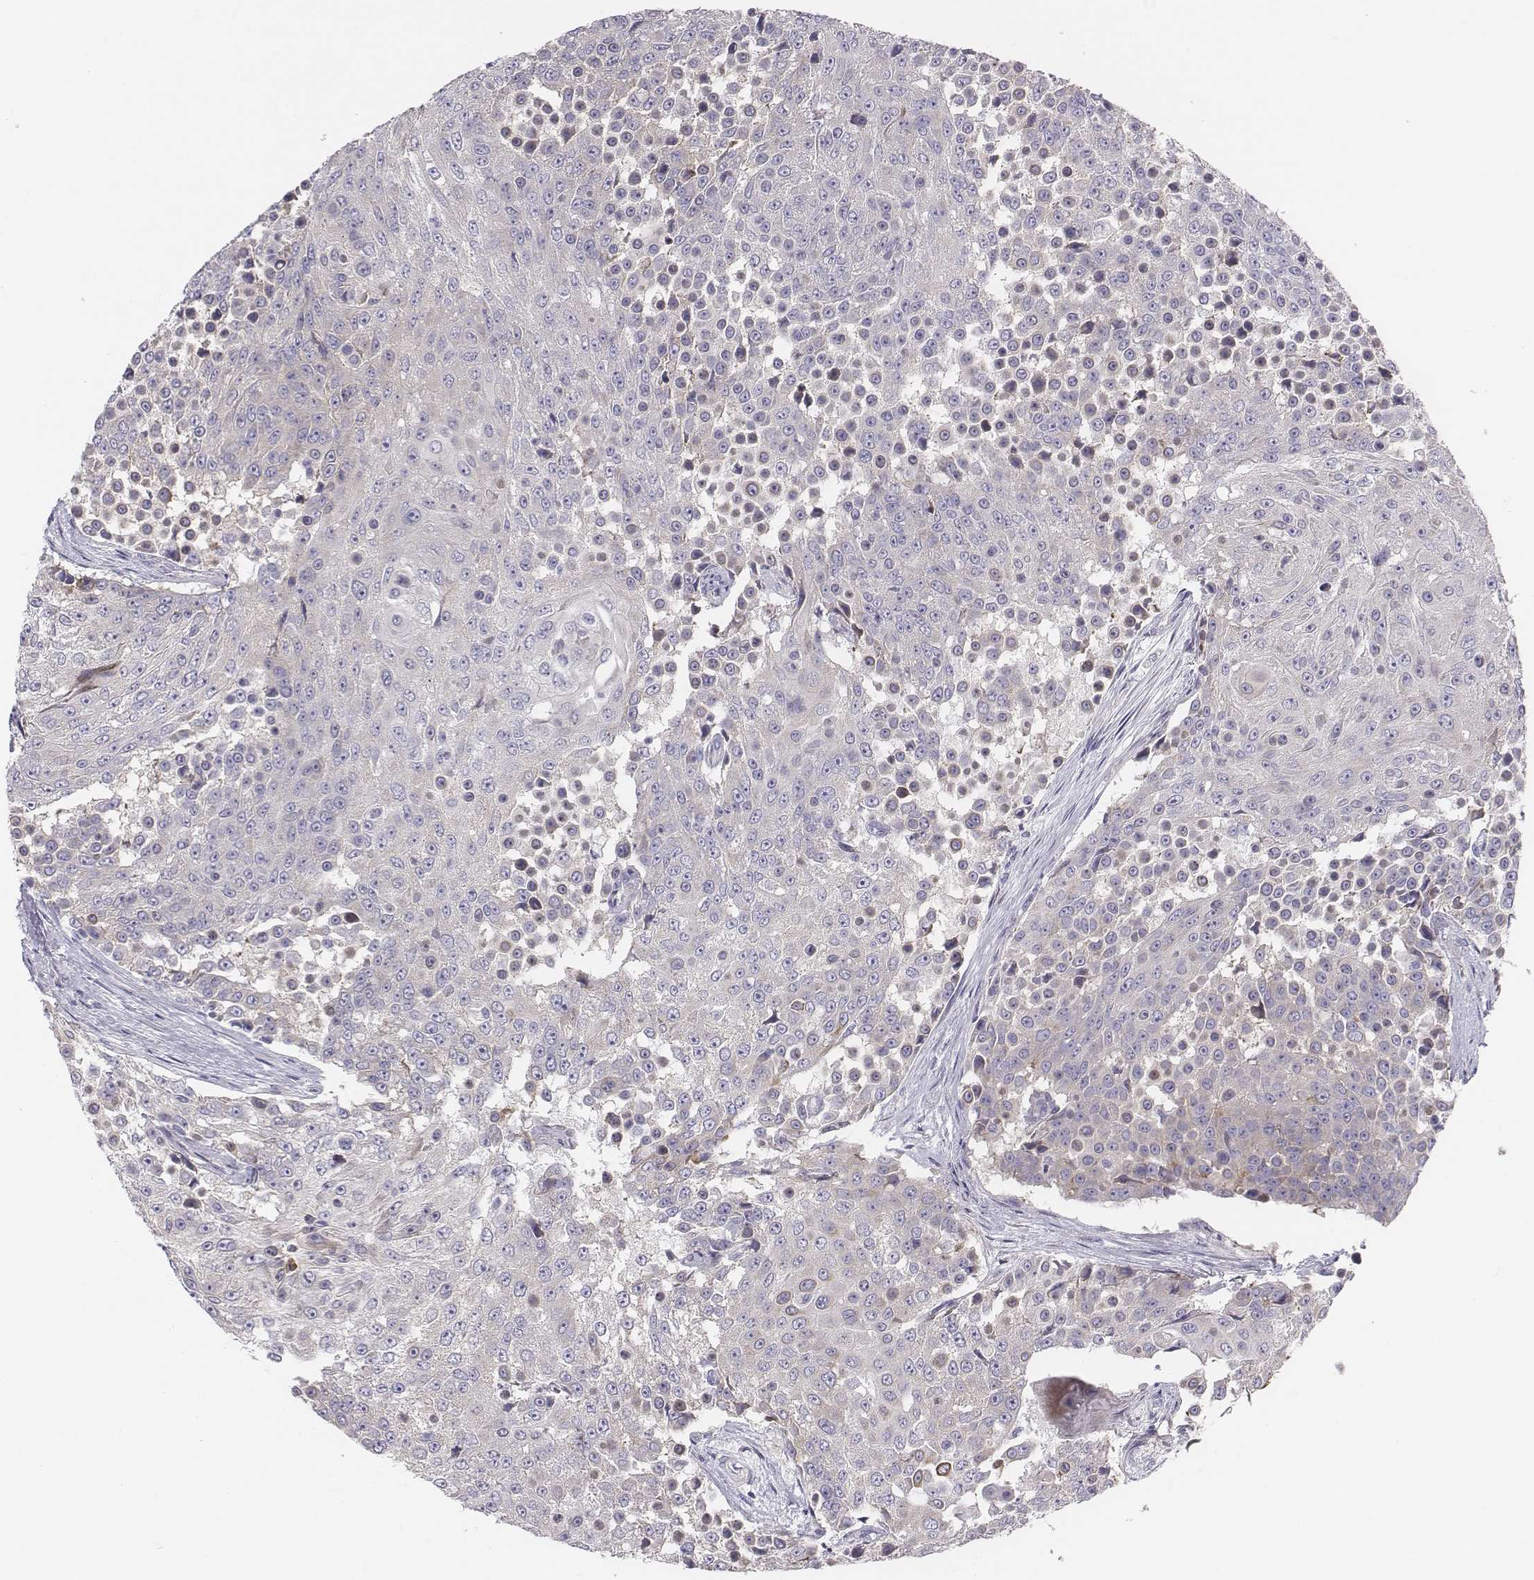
{"staining": {"intensity": "negative", "quantity": "none", "location": "none"}, "tissue": "urothelial cancer", "cell_type": "Tumor cells", "image_type": "cancer", "snomed": [{"axis": "morphology", "description": "Urothelial carcinoma, High grade"}, {"axis": "topography", "description": "Urinary bladder"}], "caption": "Immunohistochemical staining of urothelial carcinoma (high-grade) displays no significant positivity in tumor cells. The staining is performed using DAB brown chromogen with nuclei counter-stained in using hematoxylin.", "gene": "CHST14", "patient": {"sex": "female", "age": 63}}